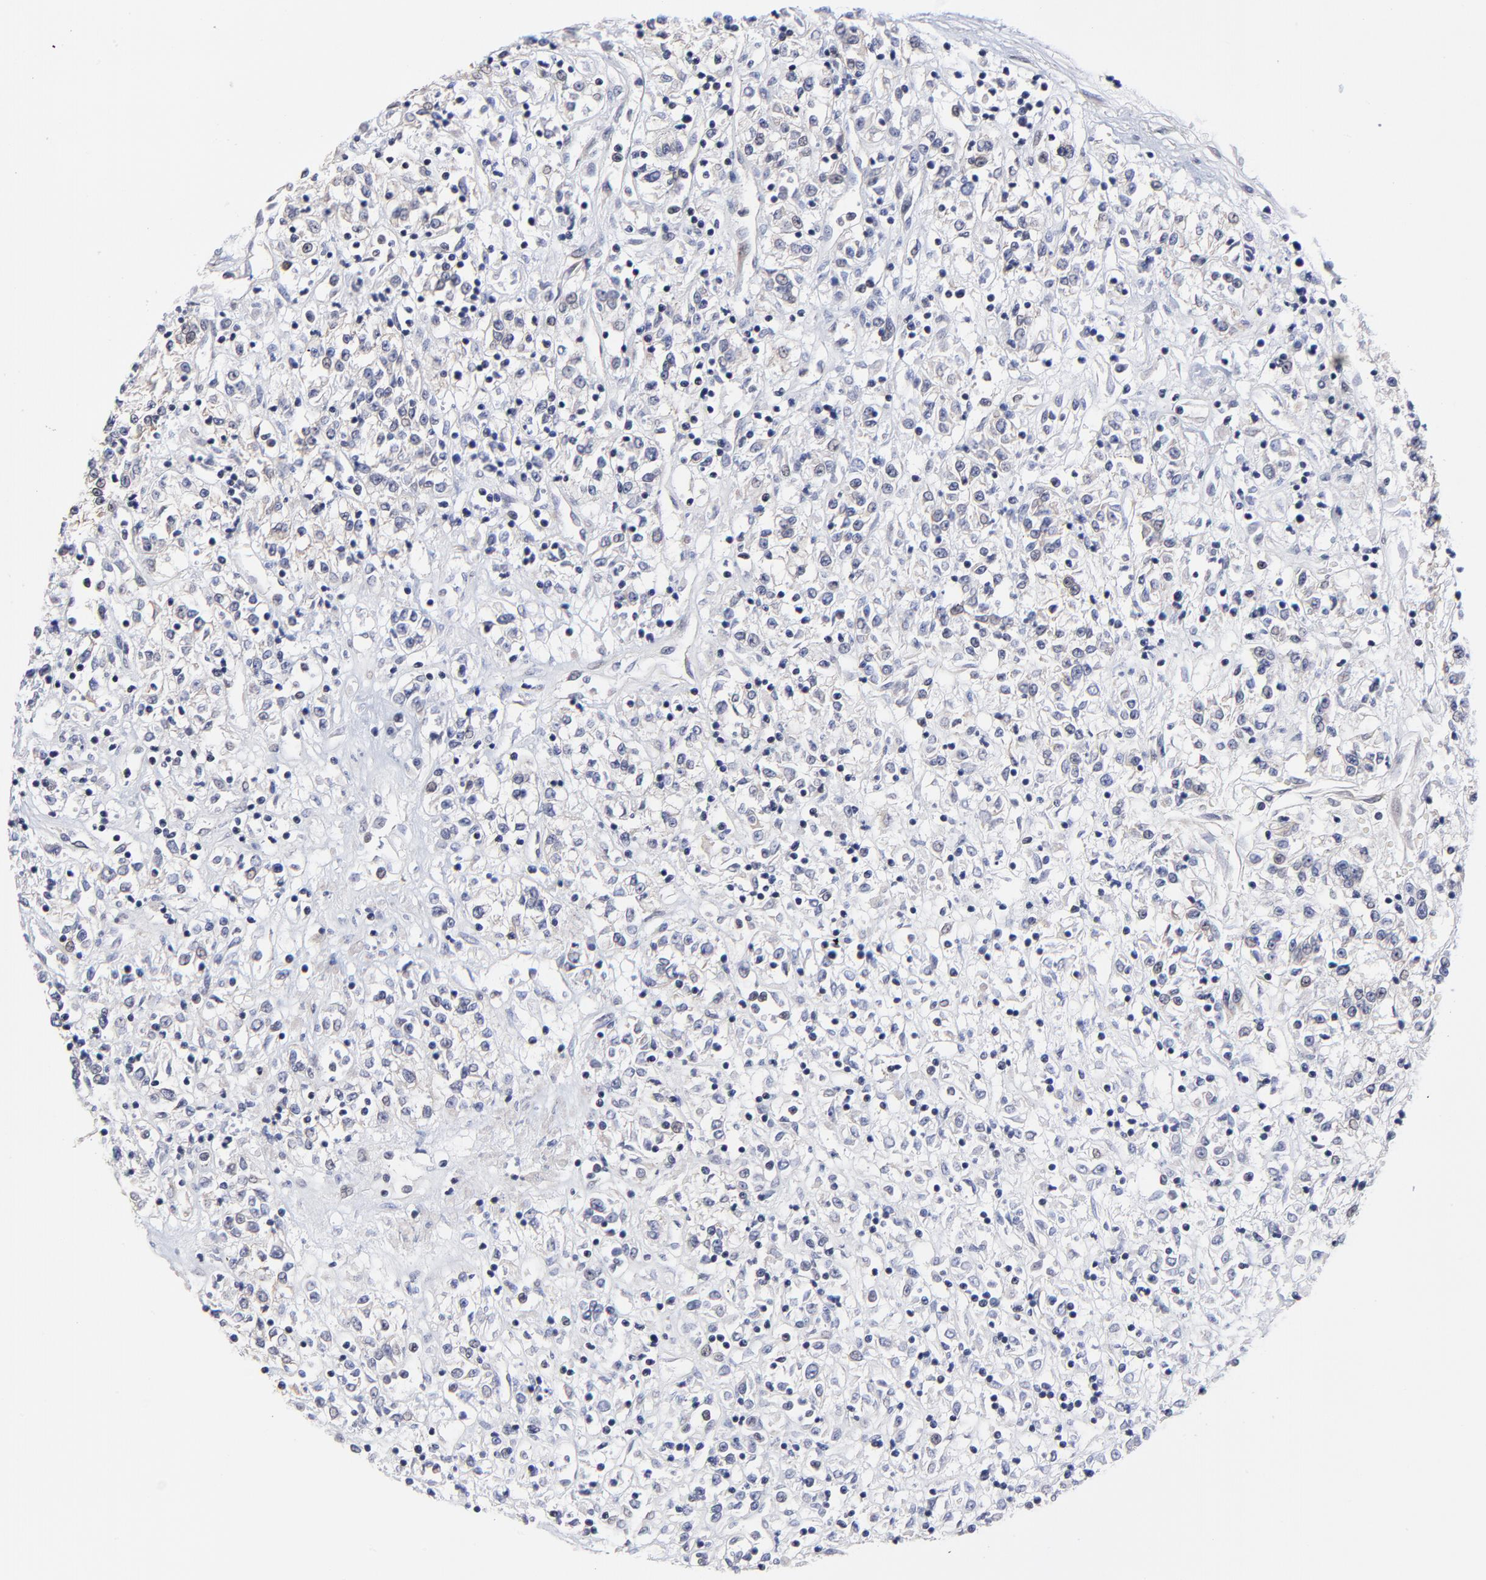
{"staining": {"intensity": "negative", "quantity": "none", "location": "none"}, "tissue": "renal cancer", "cell_type": "Tumor cells", "image_type": "cancer", "snomed": [{"axis": "morphology", "description": "Adenocarcinoma, NOS"}, {"axis": "topography", "description": "Kidney"}], "caption": "Immunohistochemical staining of human renal adenocarcinoma shows no significant expression in tumor cells.", "gene": "FBXO8", "patient": {"sex": "female", "age": 76}}